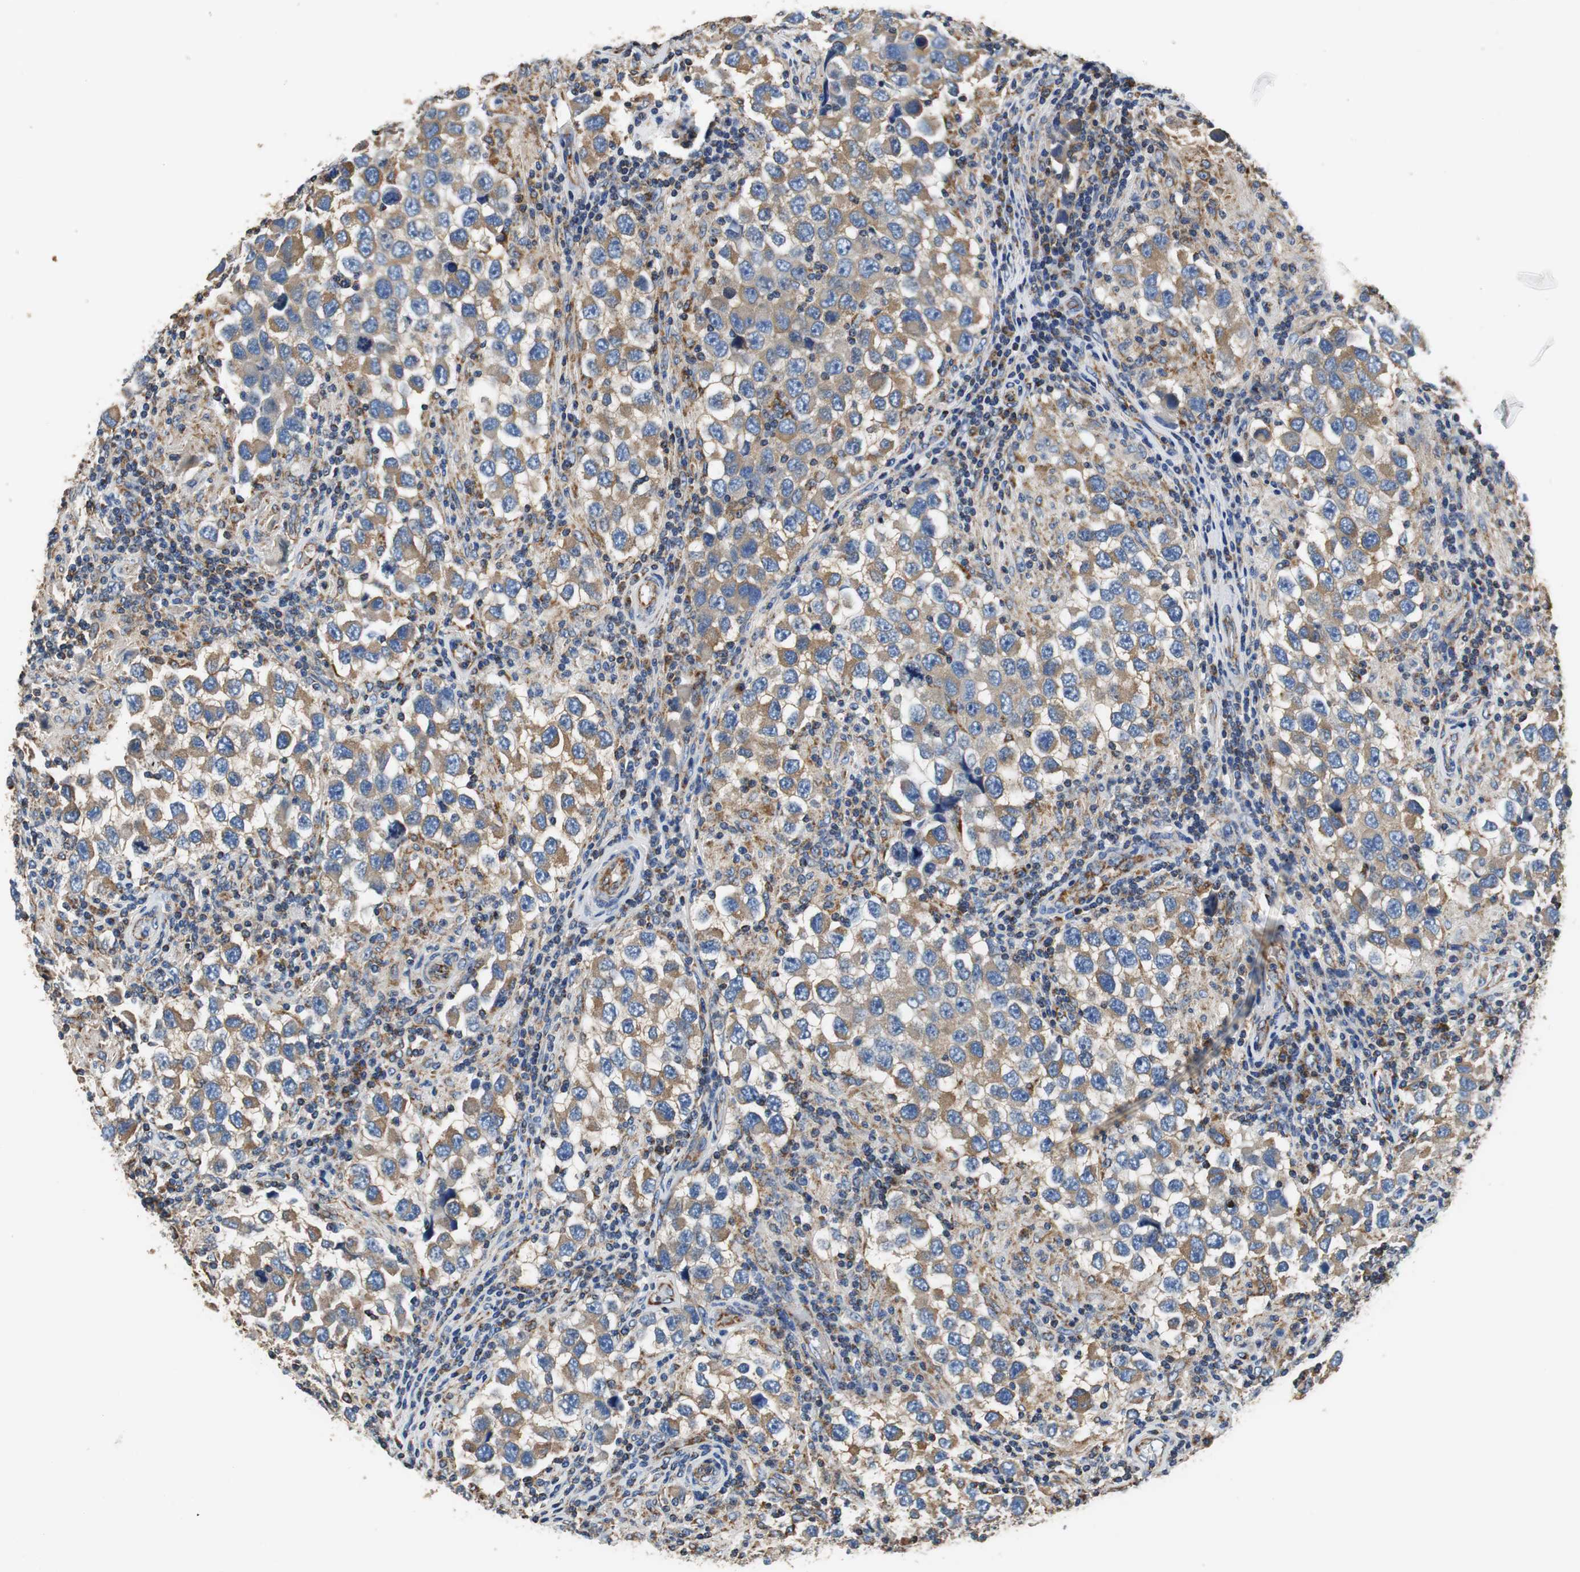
{"staining": {"intensity": "moderate", "quantity": ">75%", "location": "cytoplasmic/membranous"}, "tissue": "testis cancer", "cell_type": "Tumor cells", "image_type": "cancer", "snomed": [{"axis": "morphology", "description": "Carcinoma, Embryonal, NOS"}, {"axis": "topography", "description": "Testis"}], "caption": "A histopathology image of human testis embryonal carcinoma stained for a protein reveals moderate cytoplasmic/membranous brown staining in tumor cells. The staining was performed using DAB to visualize the protein expression in brown, while the nuclei were stained in blue with hematoxylin (Magnification: 20x).", "gene": "GSTK1", "patient": {"sex": "male", "age": 21}}